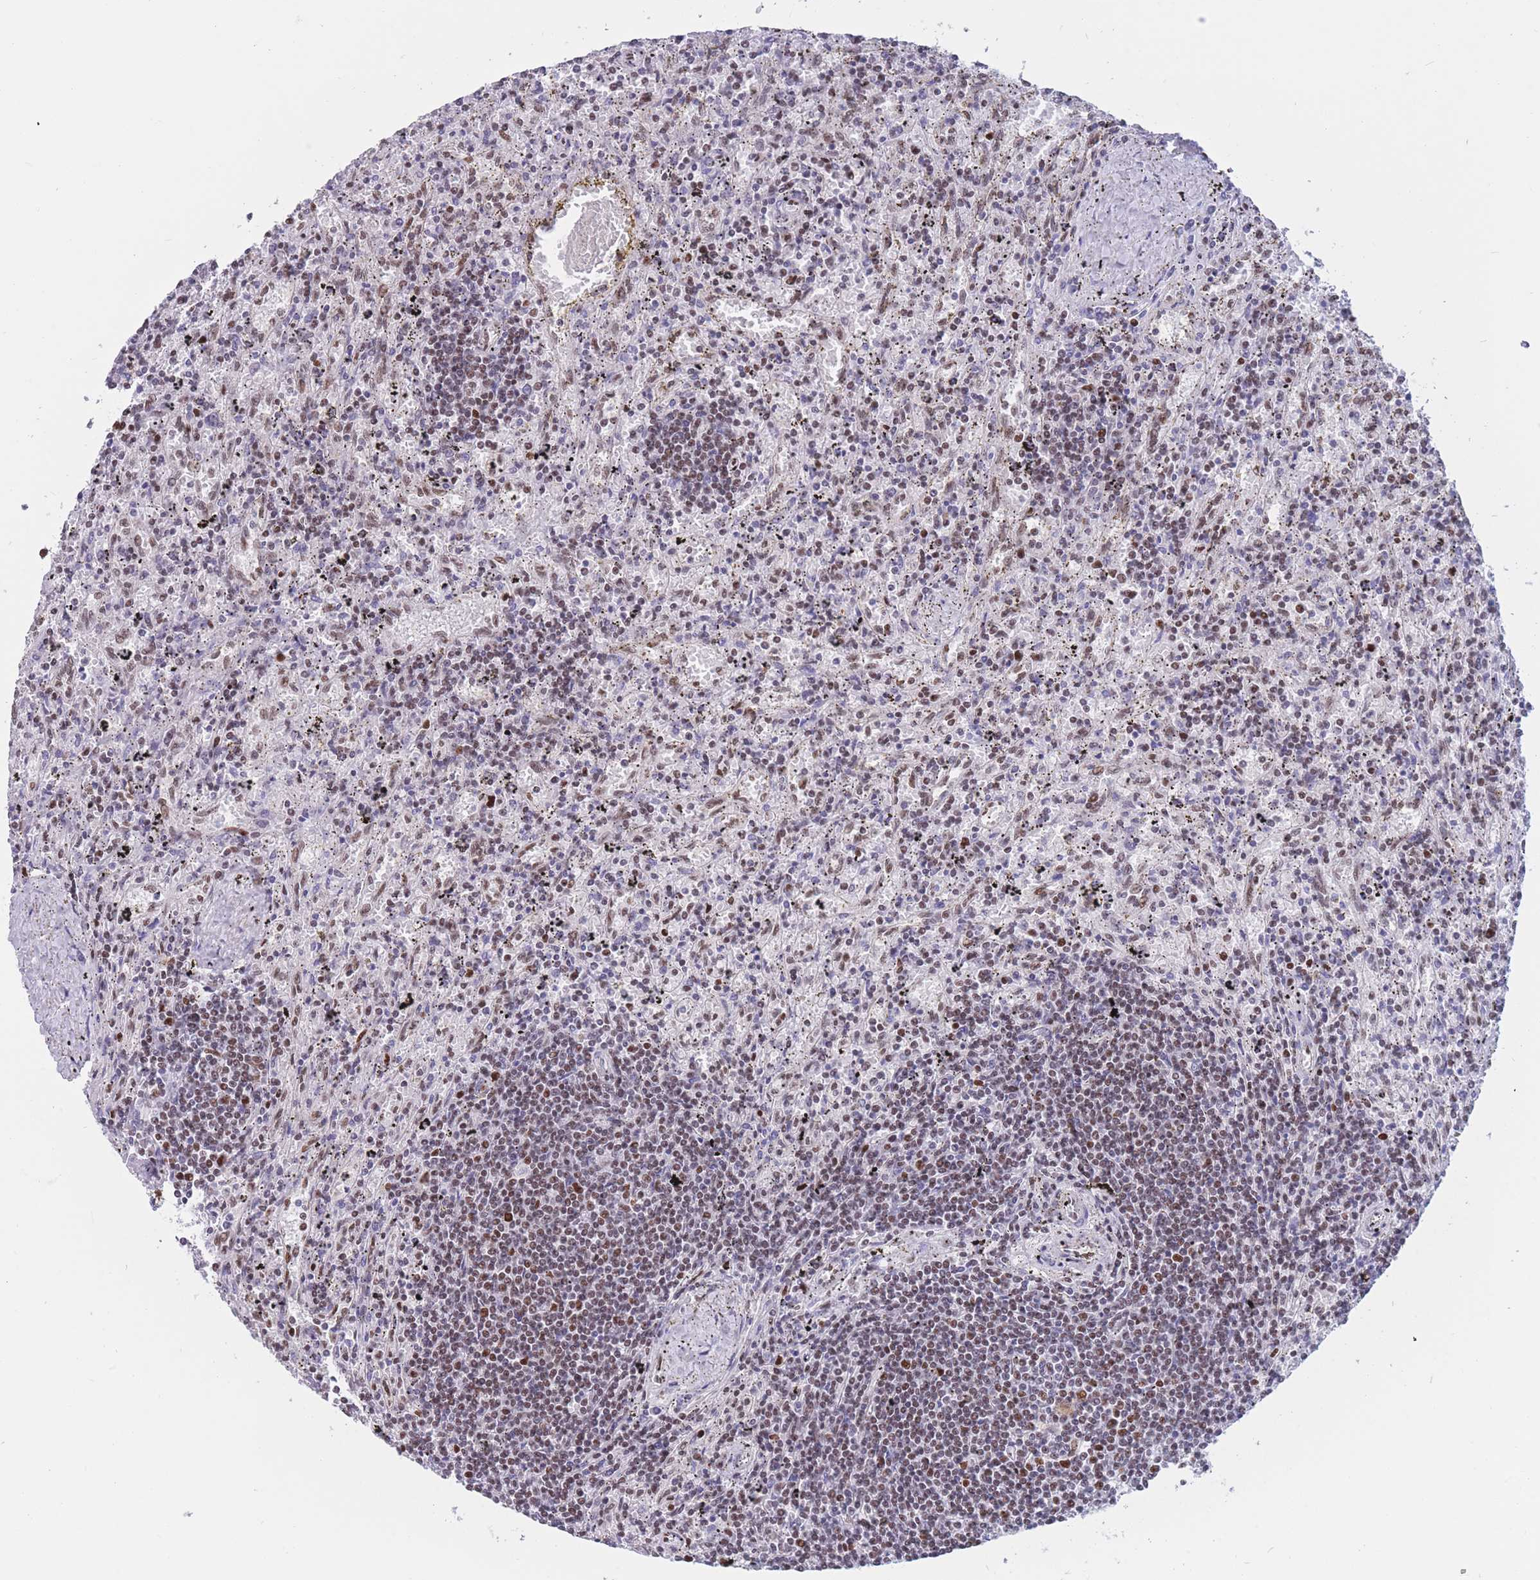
{"staining": {"intensity": "moderate", "quantity": ">75%", "location": "nuclear"}, "tissue": "lymphoma", "cell_type": "Tumor cells", "image_type": "cancer", "snomed": [{"axis": "morphology", "description": "Malignant lymphoma, non-Hodgkin's type, Low grade"}, {"axis": "topography", "description": "Spleen"}], "caption": "Low-grade malignant lymphoma, non-Hodgkin's type stained with a brown dye exhibits moderate nuclear positive positivity in about >75% of tumor cells.", "gene": "NASP", "patient": {"sex": "male", "age": 76}}